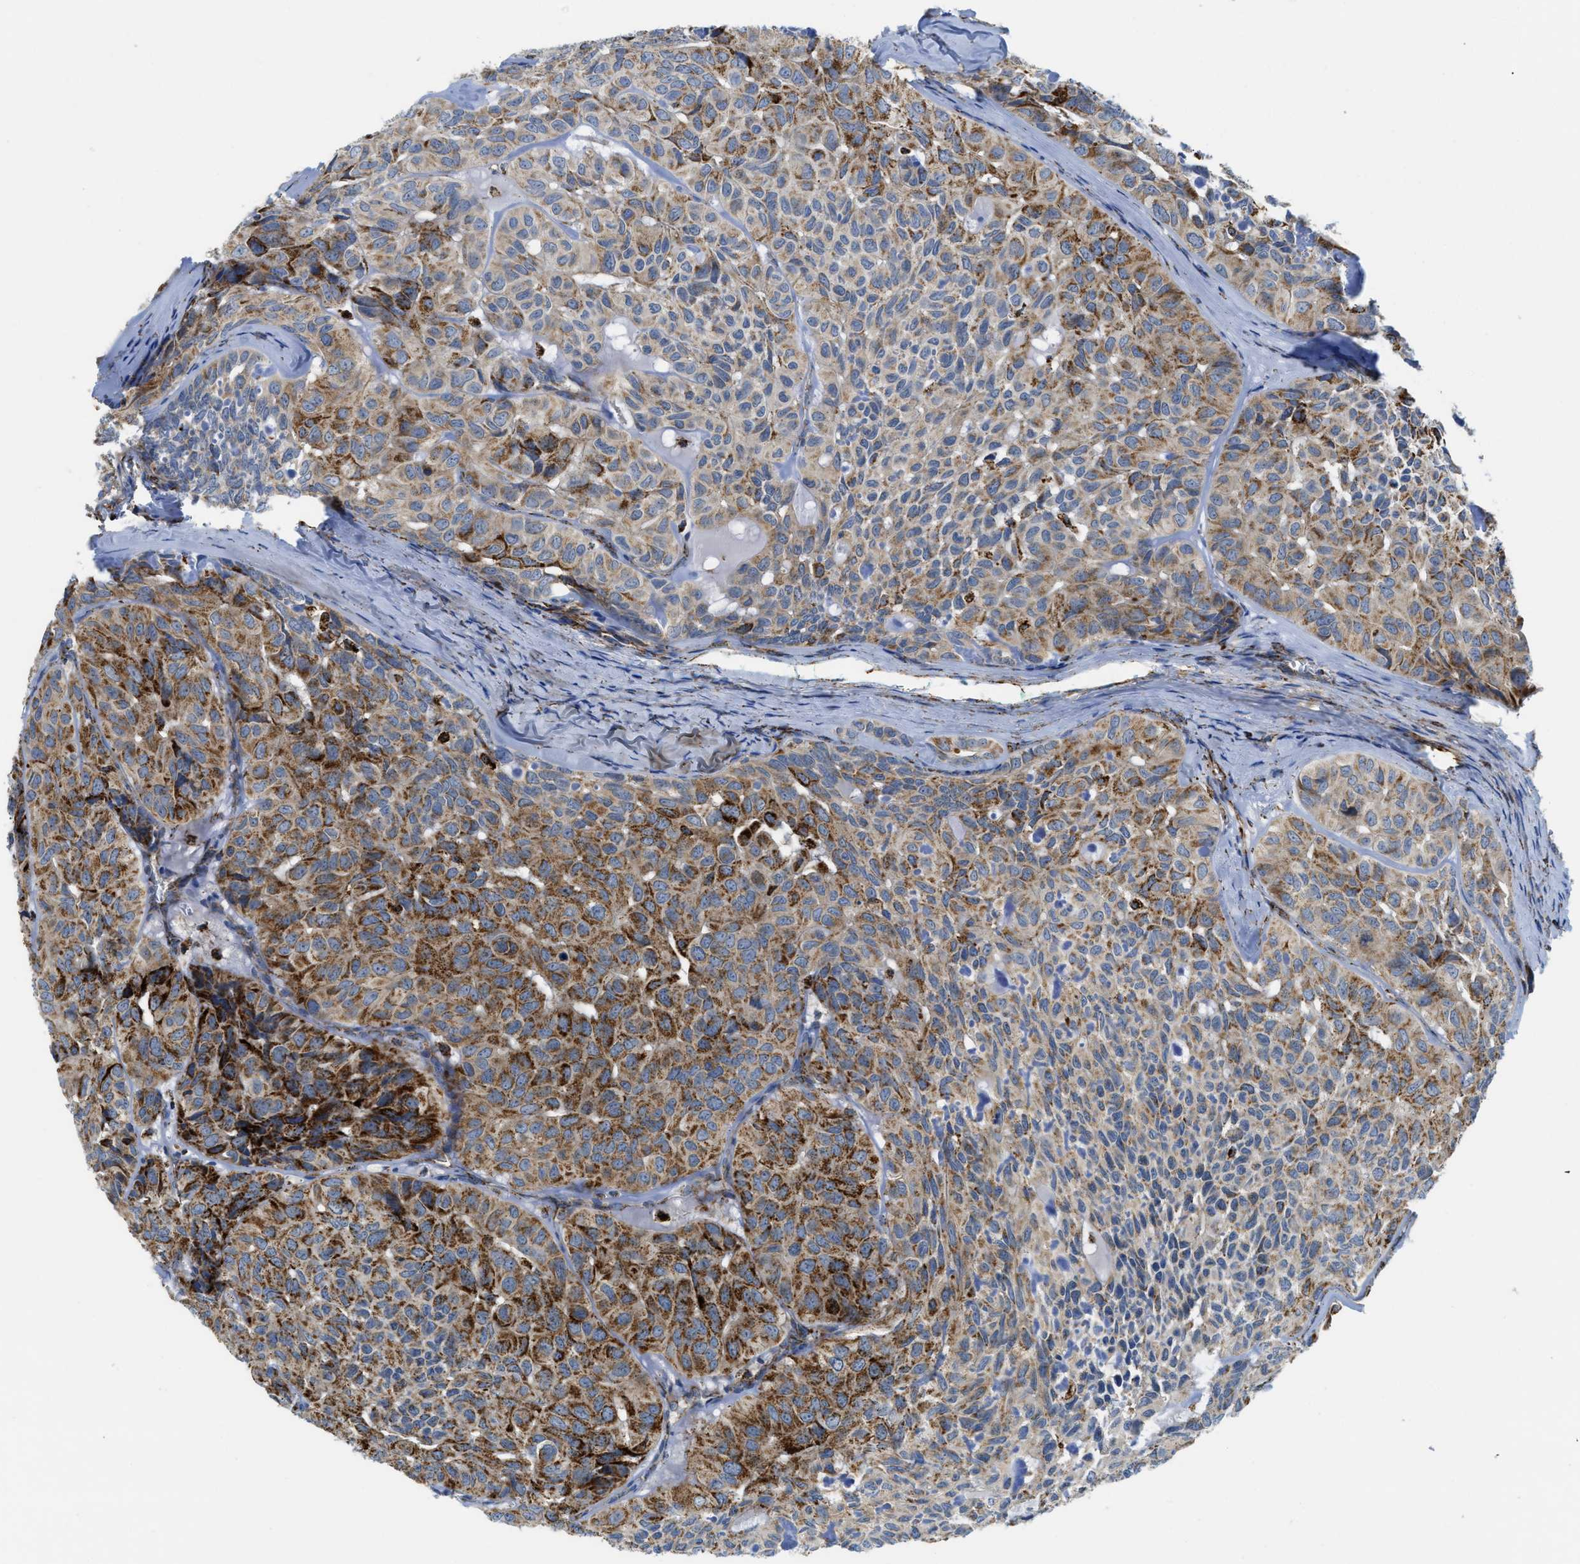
{"staining": {"intensity": "strong", "quantity": ">75%", "location": "cytoplasmic/membranous"}, "tissue": "head and neck cancer", "cell_type": "Tumor cells", "image_type": "cancer", "snomed": [{"axis": "morphology", "description": "Adenocarcinoma, NOS"}, {"axis": "topography", "description": "Salivary gland, NOS"}, {"axis": "topography", "description": "Head-Neck"}], "caption": "Human head and neck cancer (adenocarcinoma) stained with a protein marker demonstrates strong staining in tumor cells.", "gene": "SQOR", "patient": {"sex": "female", "age": 76}}